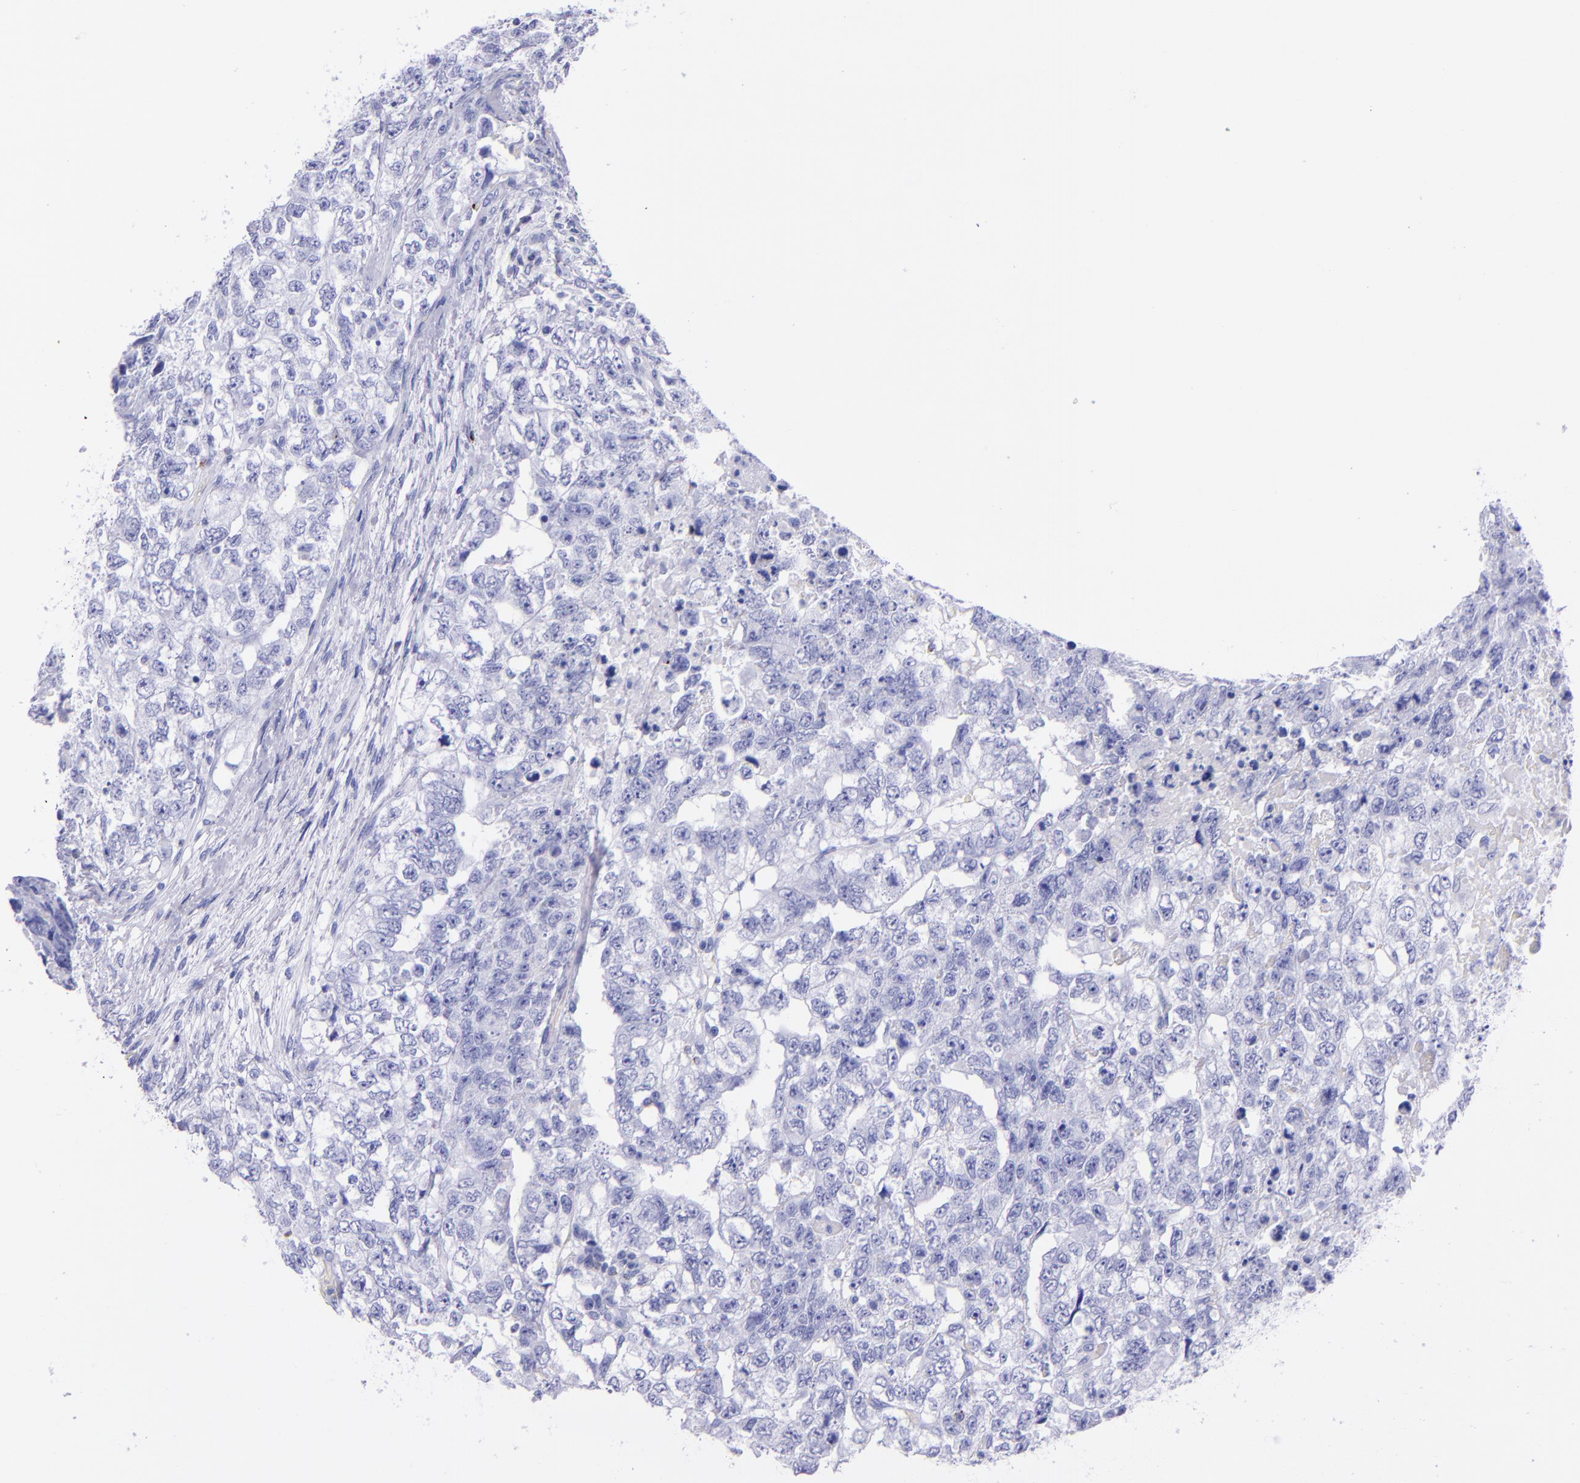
{"staining": {"intensity": "negative", "quantity": "none", "location": "none"}, "tissue": "testis cancer", "cell_type": "Tumor cells", "image_type": "cancer", "snomed": [{"axis": "morphology", "description": "Carcinoma, Embryonal, NOS"}, {"axis": "topography", "description": "Testis"}], "caption": "Immunohistochemistry (IHC) photomicrograph of neoplastic tissue: testis cancer stained with DAB (3,3'-diaminobenzidine) displays no significant protein expression in tumor cells.", "gene": "LAG3", "patient": {"sex": "male", "age": 36}}